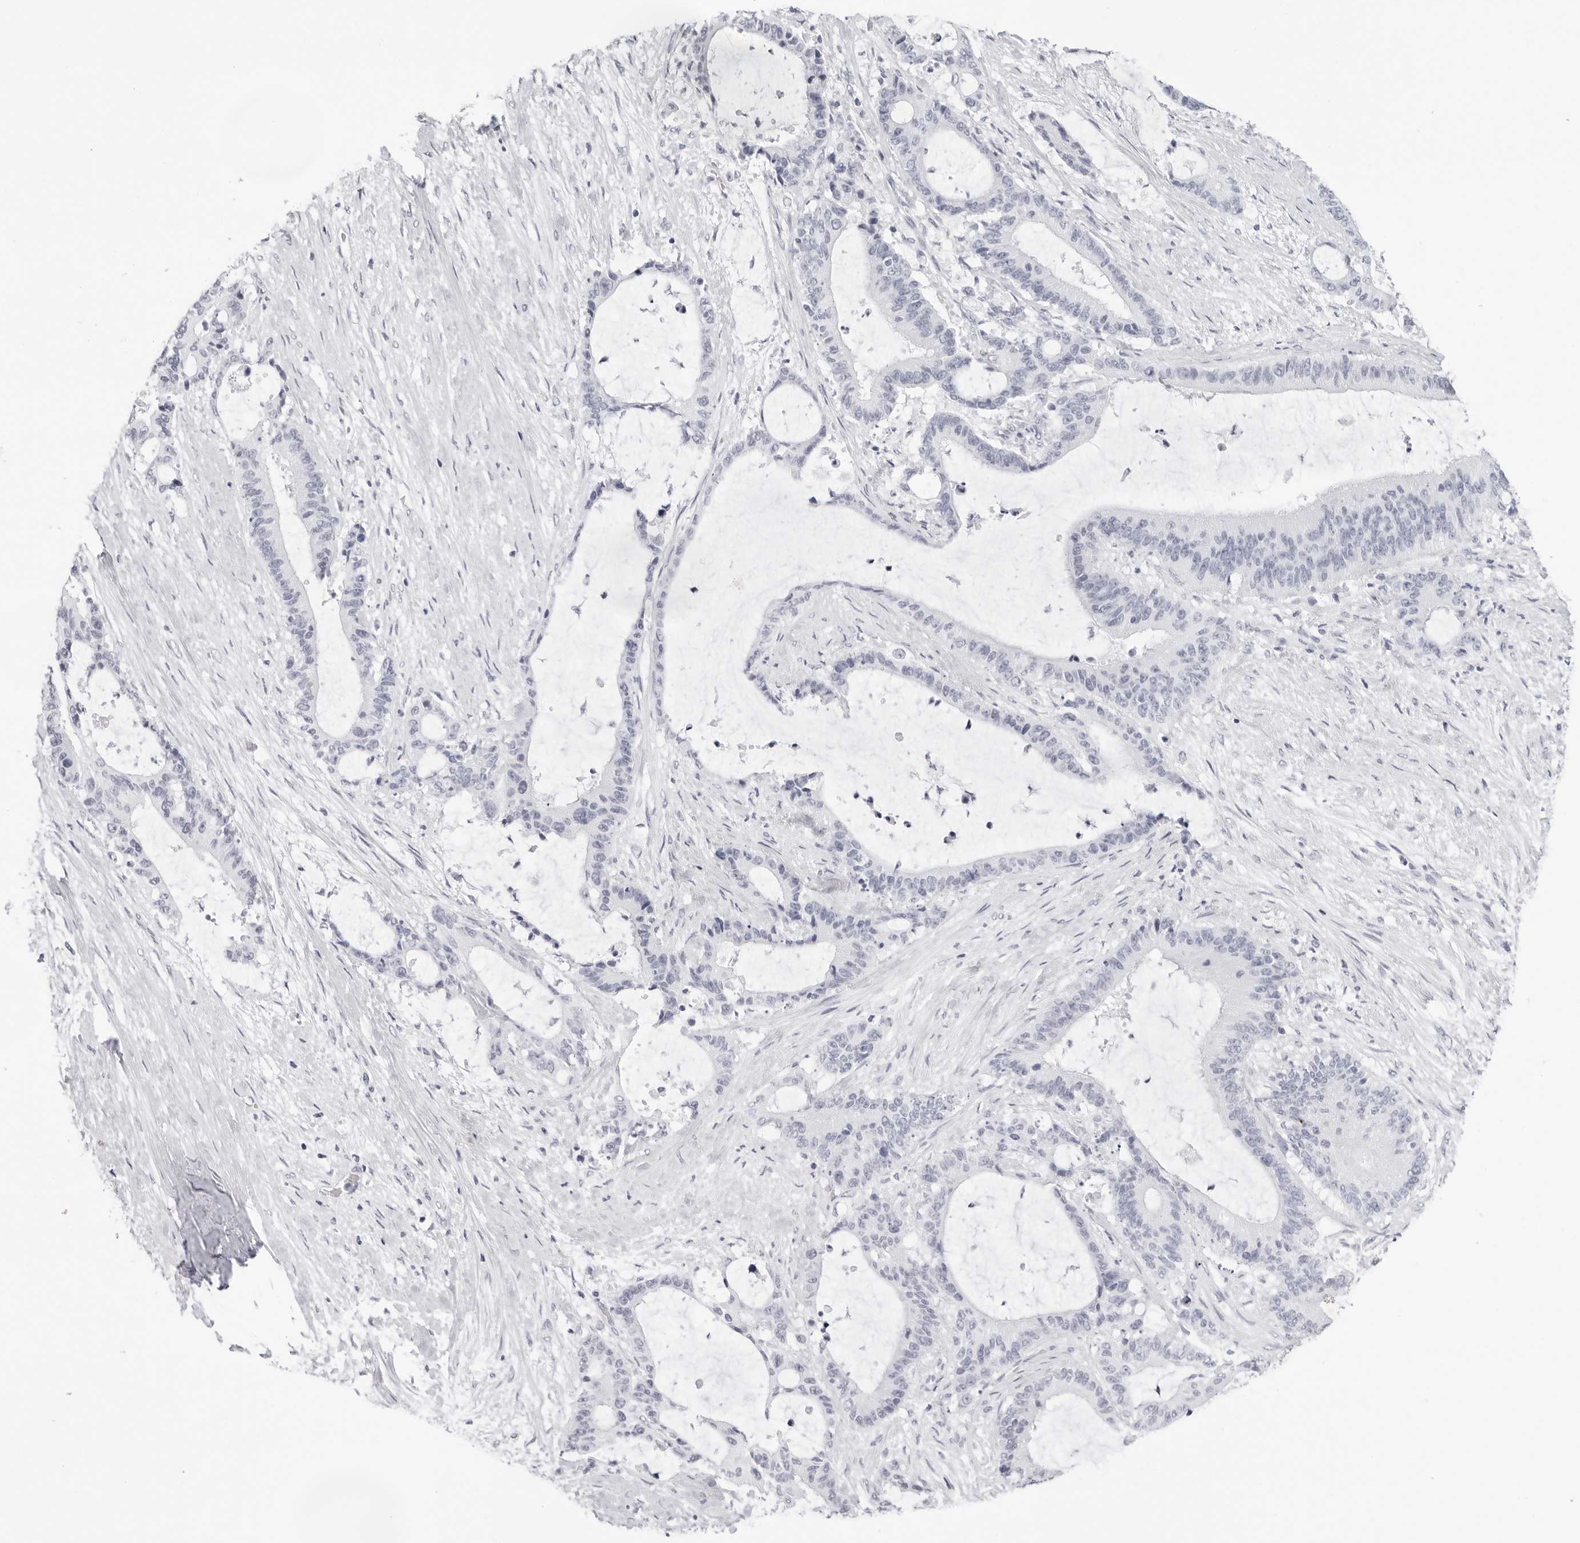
{"staining": {"intensity": "negative", "quantity": "none", "location": "none"}, "tissue": "liver cancer", "cell_type": "Tumor cells", "image_type": "cancer", "snomed": [{"axis": "morphology", "description": "Normal tissue, NOS"}, {"axis": "morphology", "description": "Cholangiocarcinoma"}, {"axis": "topography", "description": "Liver"}, {"axis": "topography", "description": "Peripheral nerve tissue"}], "caption": "DAB immunohistochemical staining of cholangiocarcinoma (liver) demonstrates no significant staining in tumor cells. (DAB IHC visualized using brightfield microscopy, high magnification).", "gene": "CST5", "patient": {"sex": "female", "age": 73}}